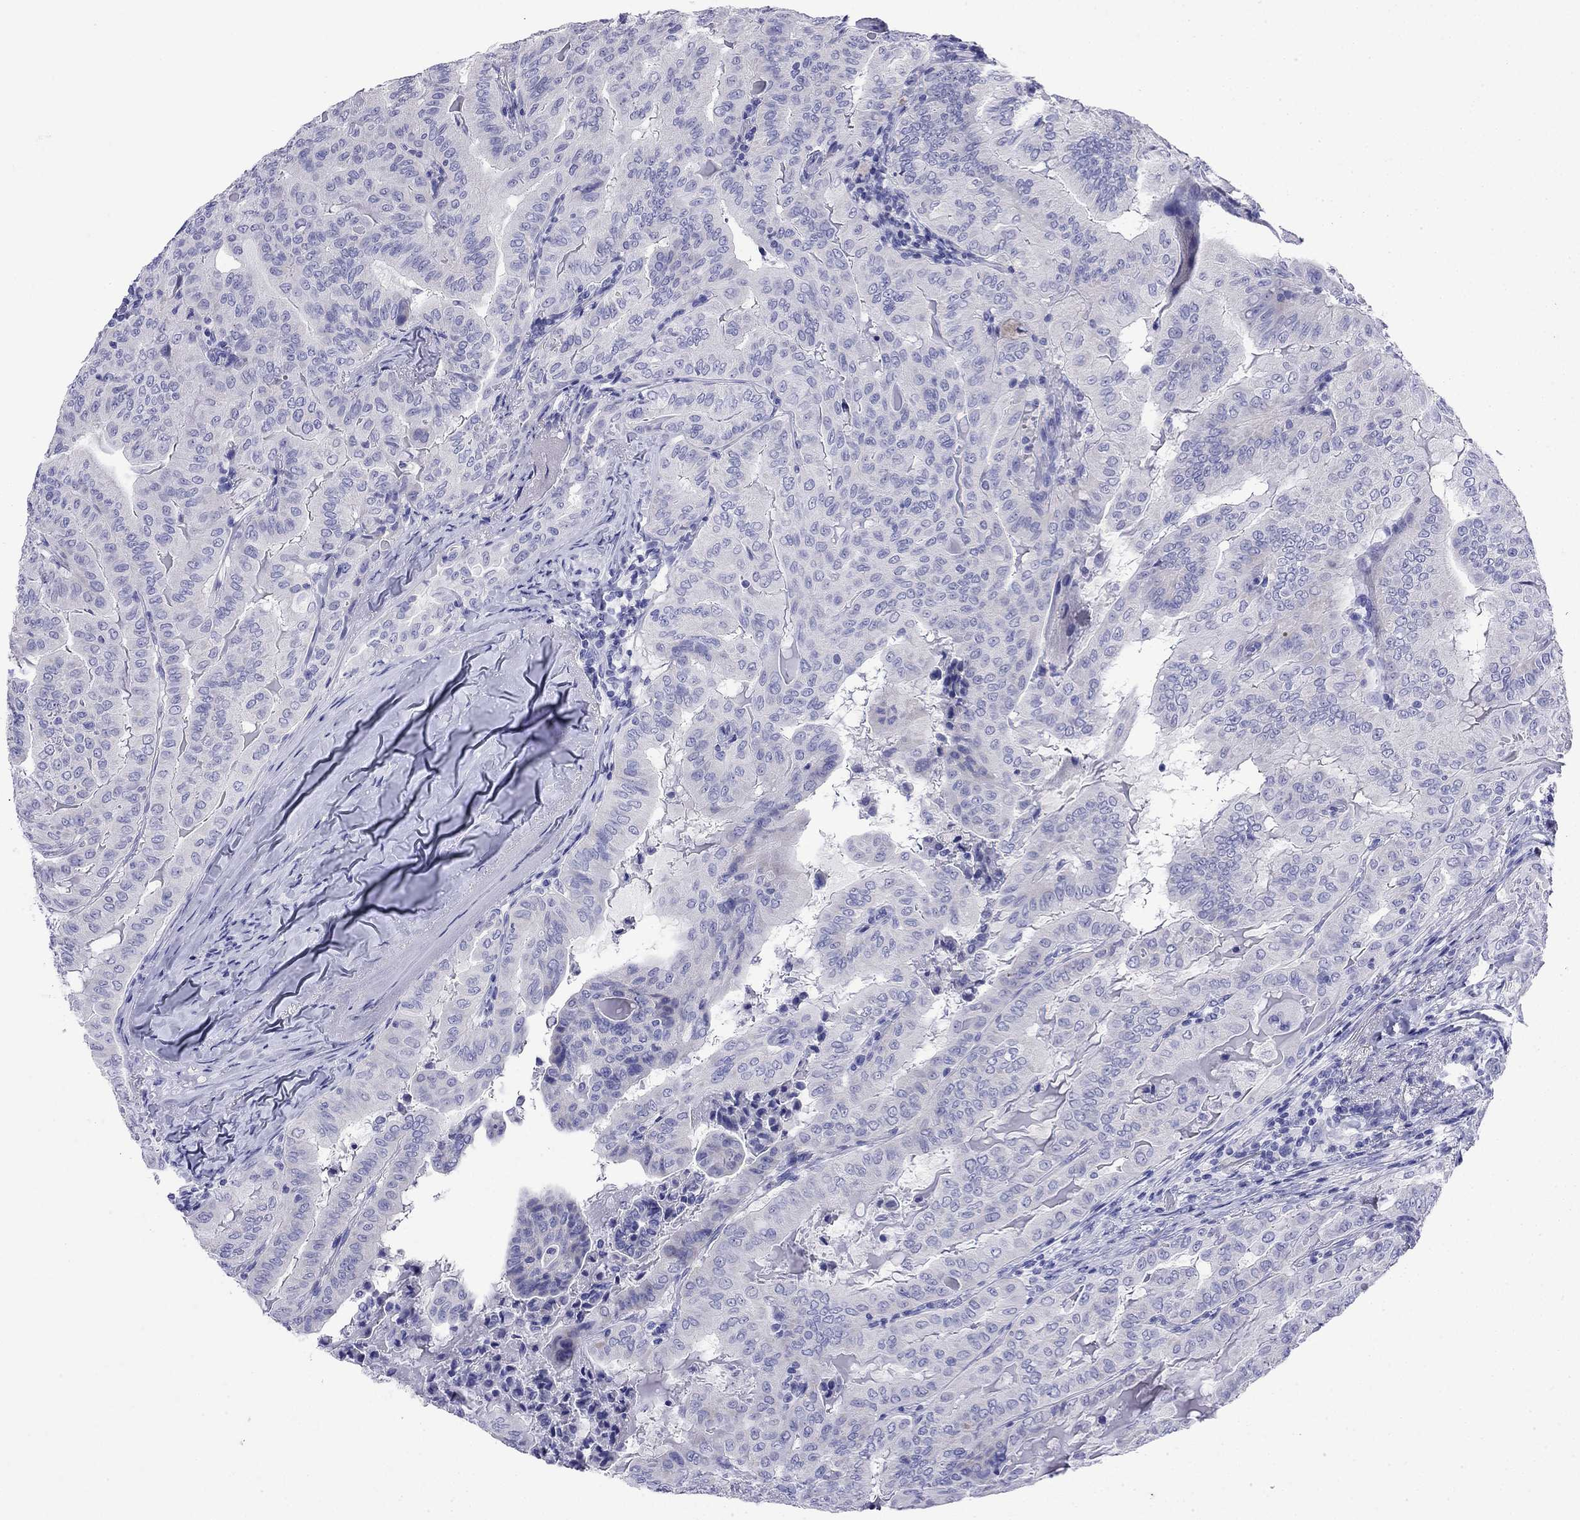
{"staining": {"intensity": "negative", "quantity": "none", "location": "none"}, "tissue": "thyroid cancer", "cell_type": "Tumor cells", "image_type": "cancer", "snomed": [{"axis": "morphology", "description": "Papillary adenocarcinoma, NOS"}, {"axis": "topography", "description": "Thyroid gland"}], "caption": "The micrograph shows no staining of tumor cells in thyroid papillary adenocarcinoma. The staining is performed using DAB brown chromogen with nuclei counter-stained in using hematoxylin.", "gene": "FIGLA", "patient": {"sex": "female", "age": 68}}